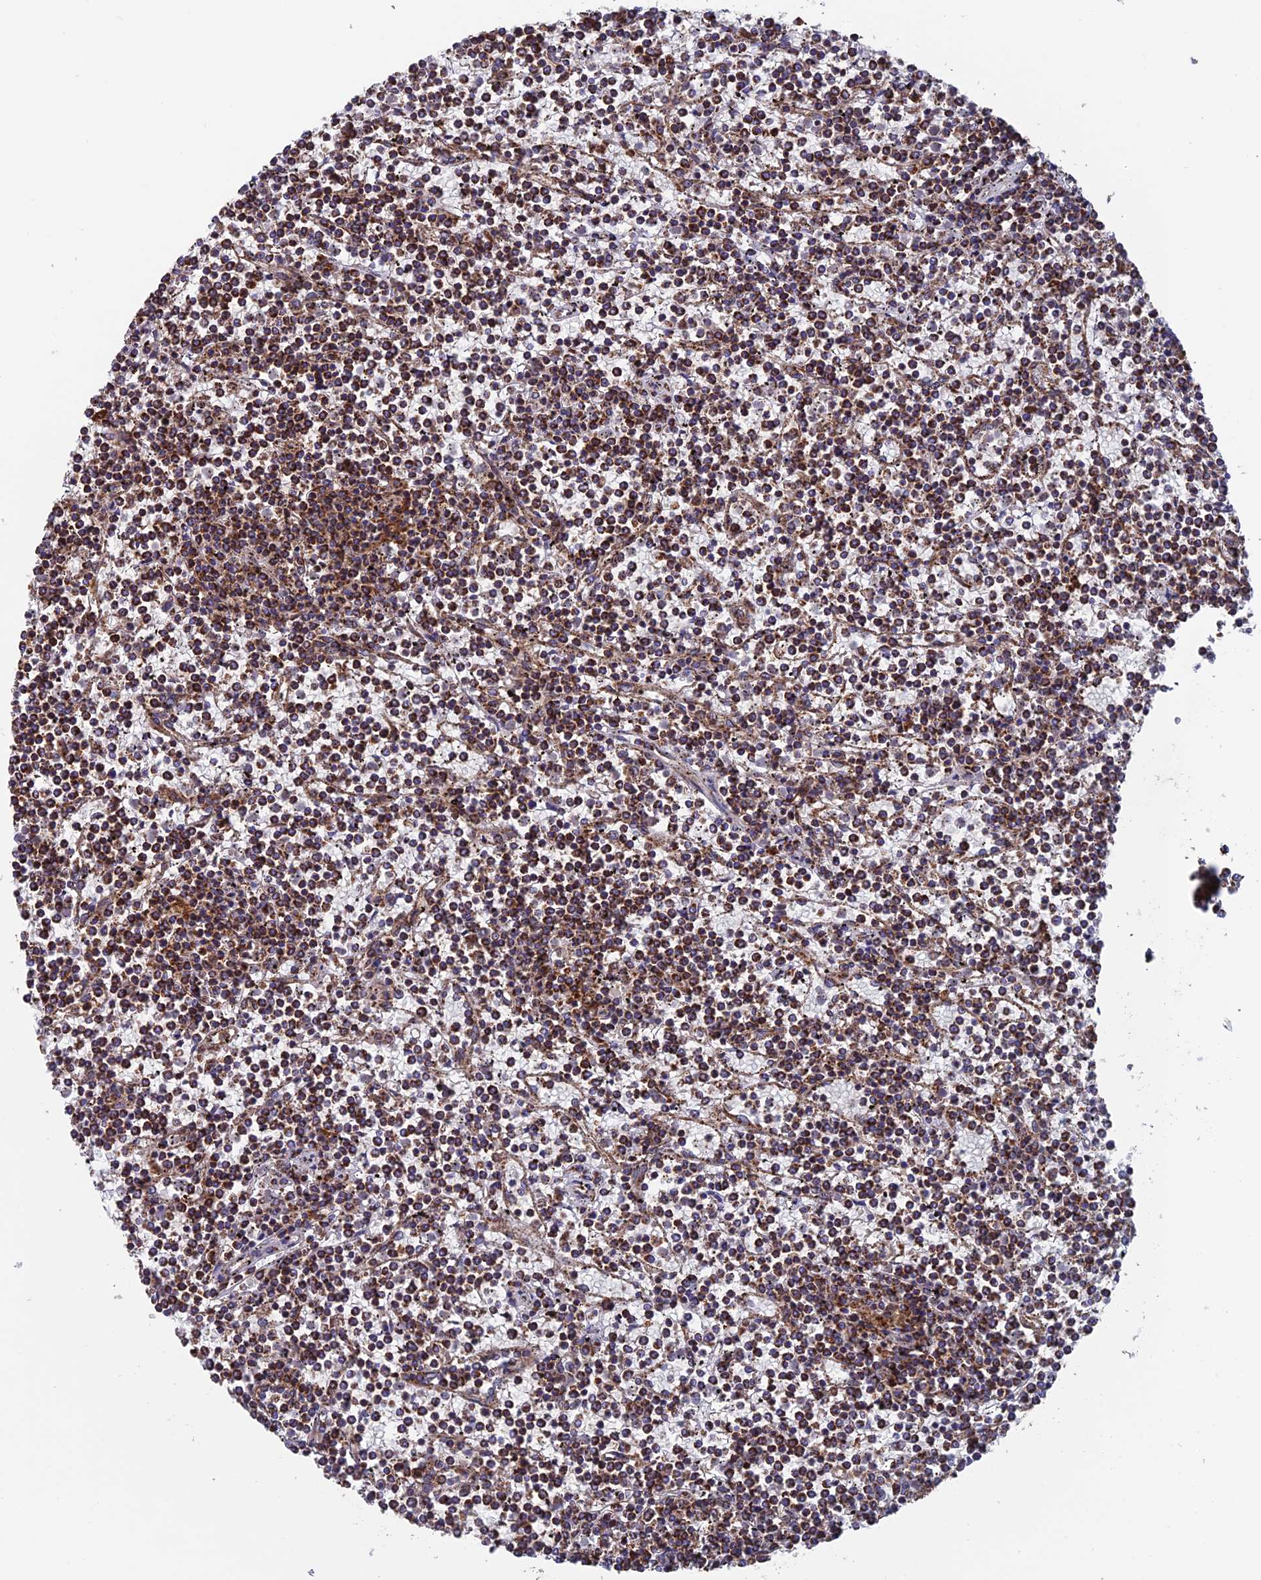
{"staining": {"intensity": "moderate", "quantity": "25%-75%", "location": "cytoplasmic/membranous"}, "tissue": "lymphoma", "cell_type": "Tumor cells", "image_type": "cancer", "snomed": [{"axis": "morphology", "description": "Malignant lymphoma, non-Hodgkin's type, Low grade"}, {"axis": "topography", "description": "Spleen"}], "caption": "Immunohistochemistry micrograph of neoplastic tissue: human low-grade malignant lymphoma, non-Hodgkin's type stained using immunohistochemistry (IHC) displays medium levels of moderate protein expression localized specifically in the cytoplasmic/membranous of tumor cells, appearing as a cytoplasmic/membranous brown color.", "gene": "DTYMK", "patient": {"sex": "female", "age": 19}}